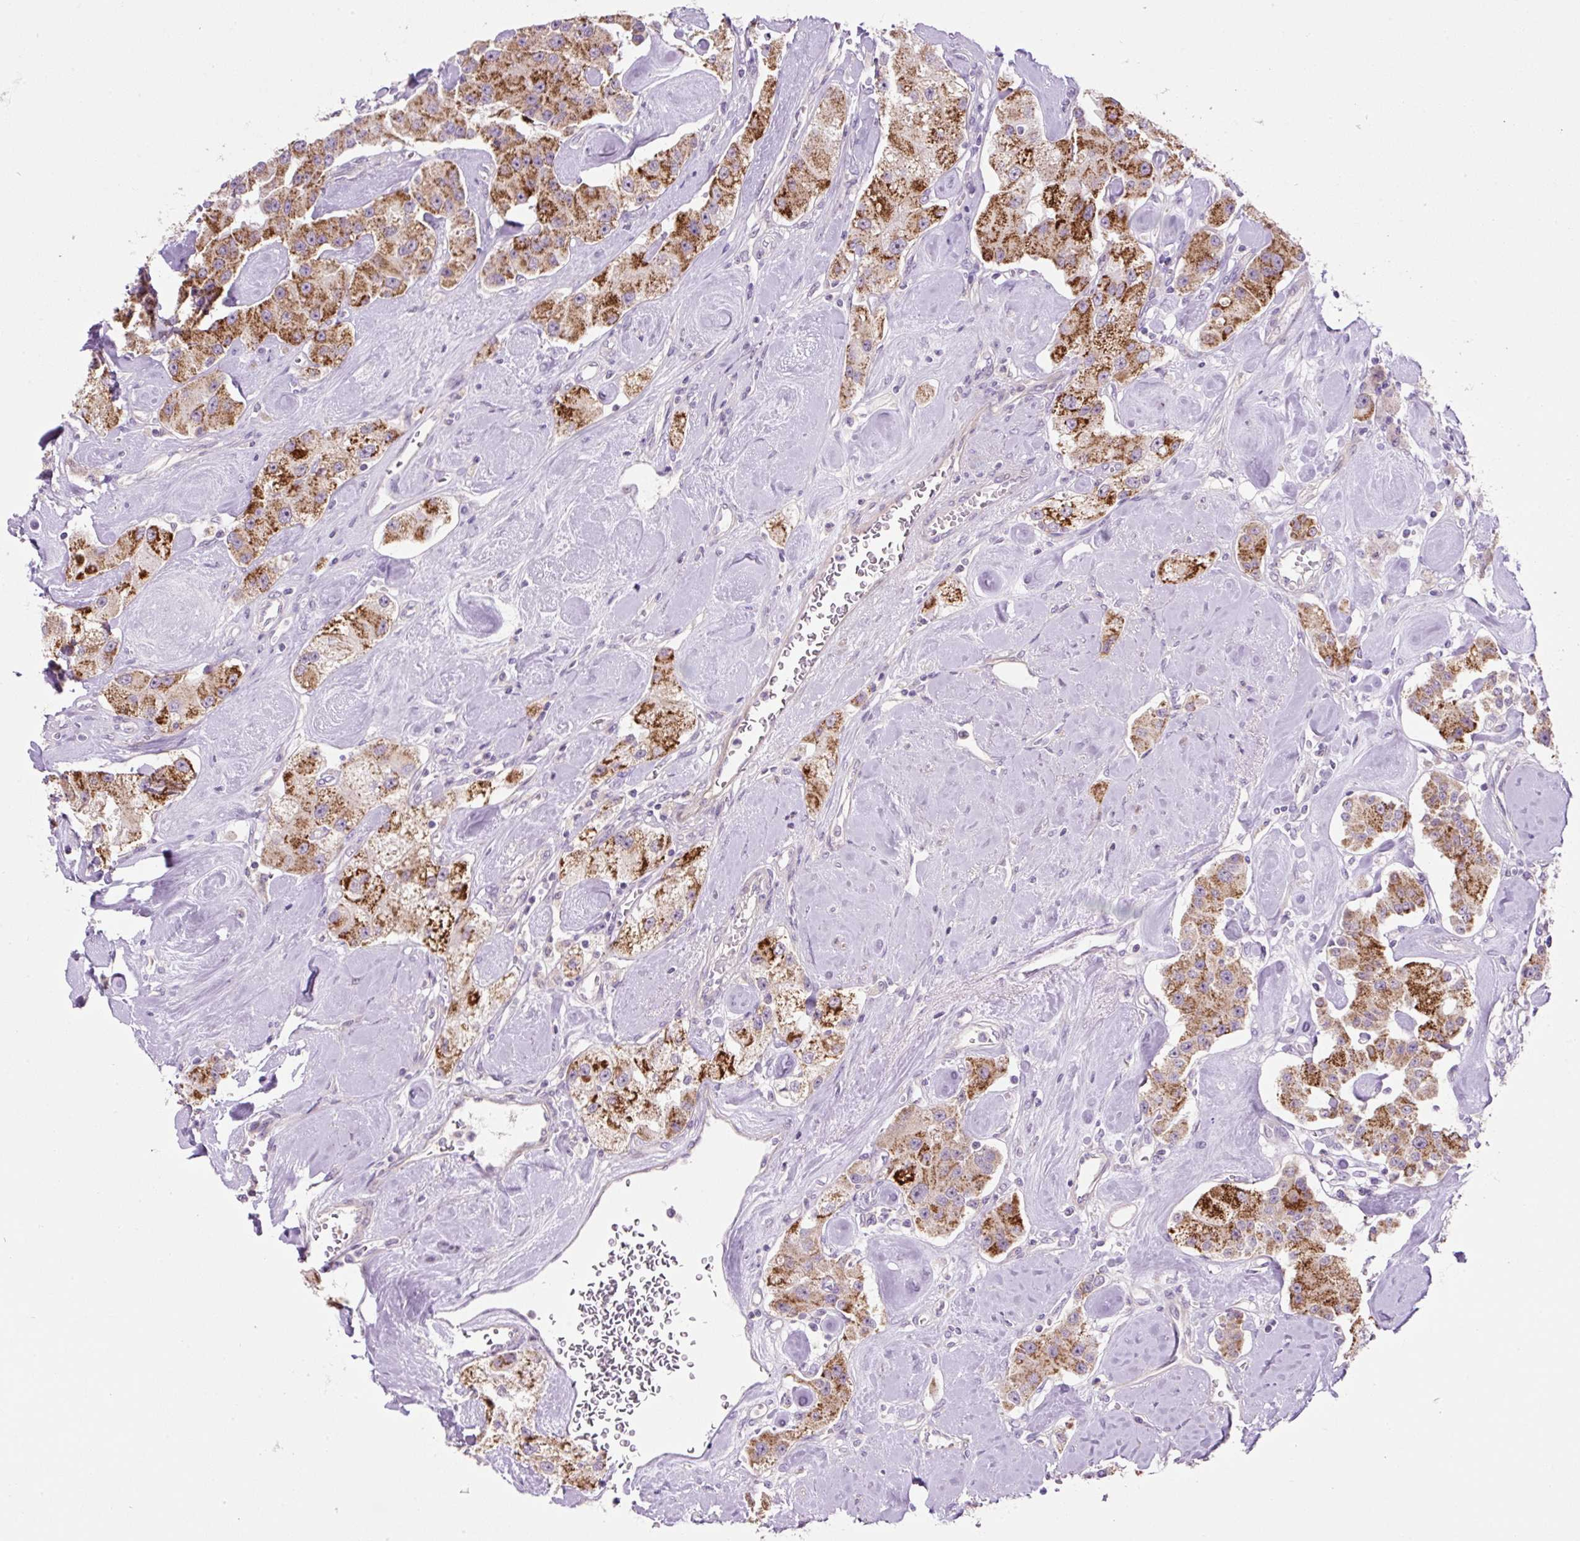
{"staining": {"intensity": "strong", "quantity": ">75%", "location": "cytoplasmic/membranous"}, "tissue": "carcinoid", "cell_type": "Tumor cells", "image_type": "cancer", "snomed": [{"axis": "morphology", "description": "Carcinoid, malignant, NOS"}, {"axis": "topography", "description": "Pancreas"}], "caption": "The photomicrograph demonstrates a brown stain indicating the presence of a protein in the cytoplasmic/membranous of tumor cells in carcinoid (malignant).", "gene": "OGDHL", "patient": {"sex": "male", "age": 41}}